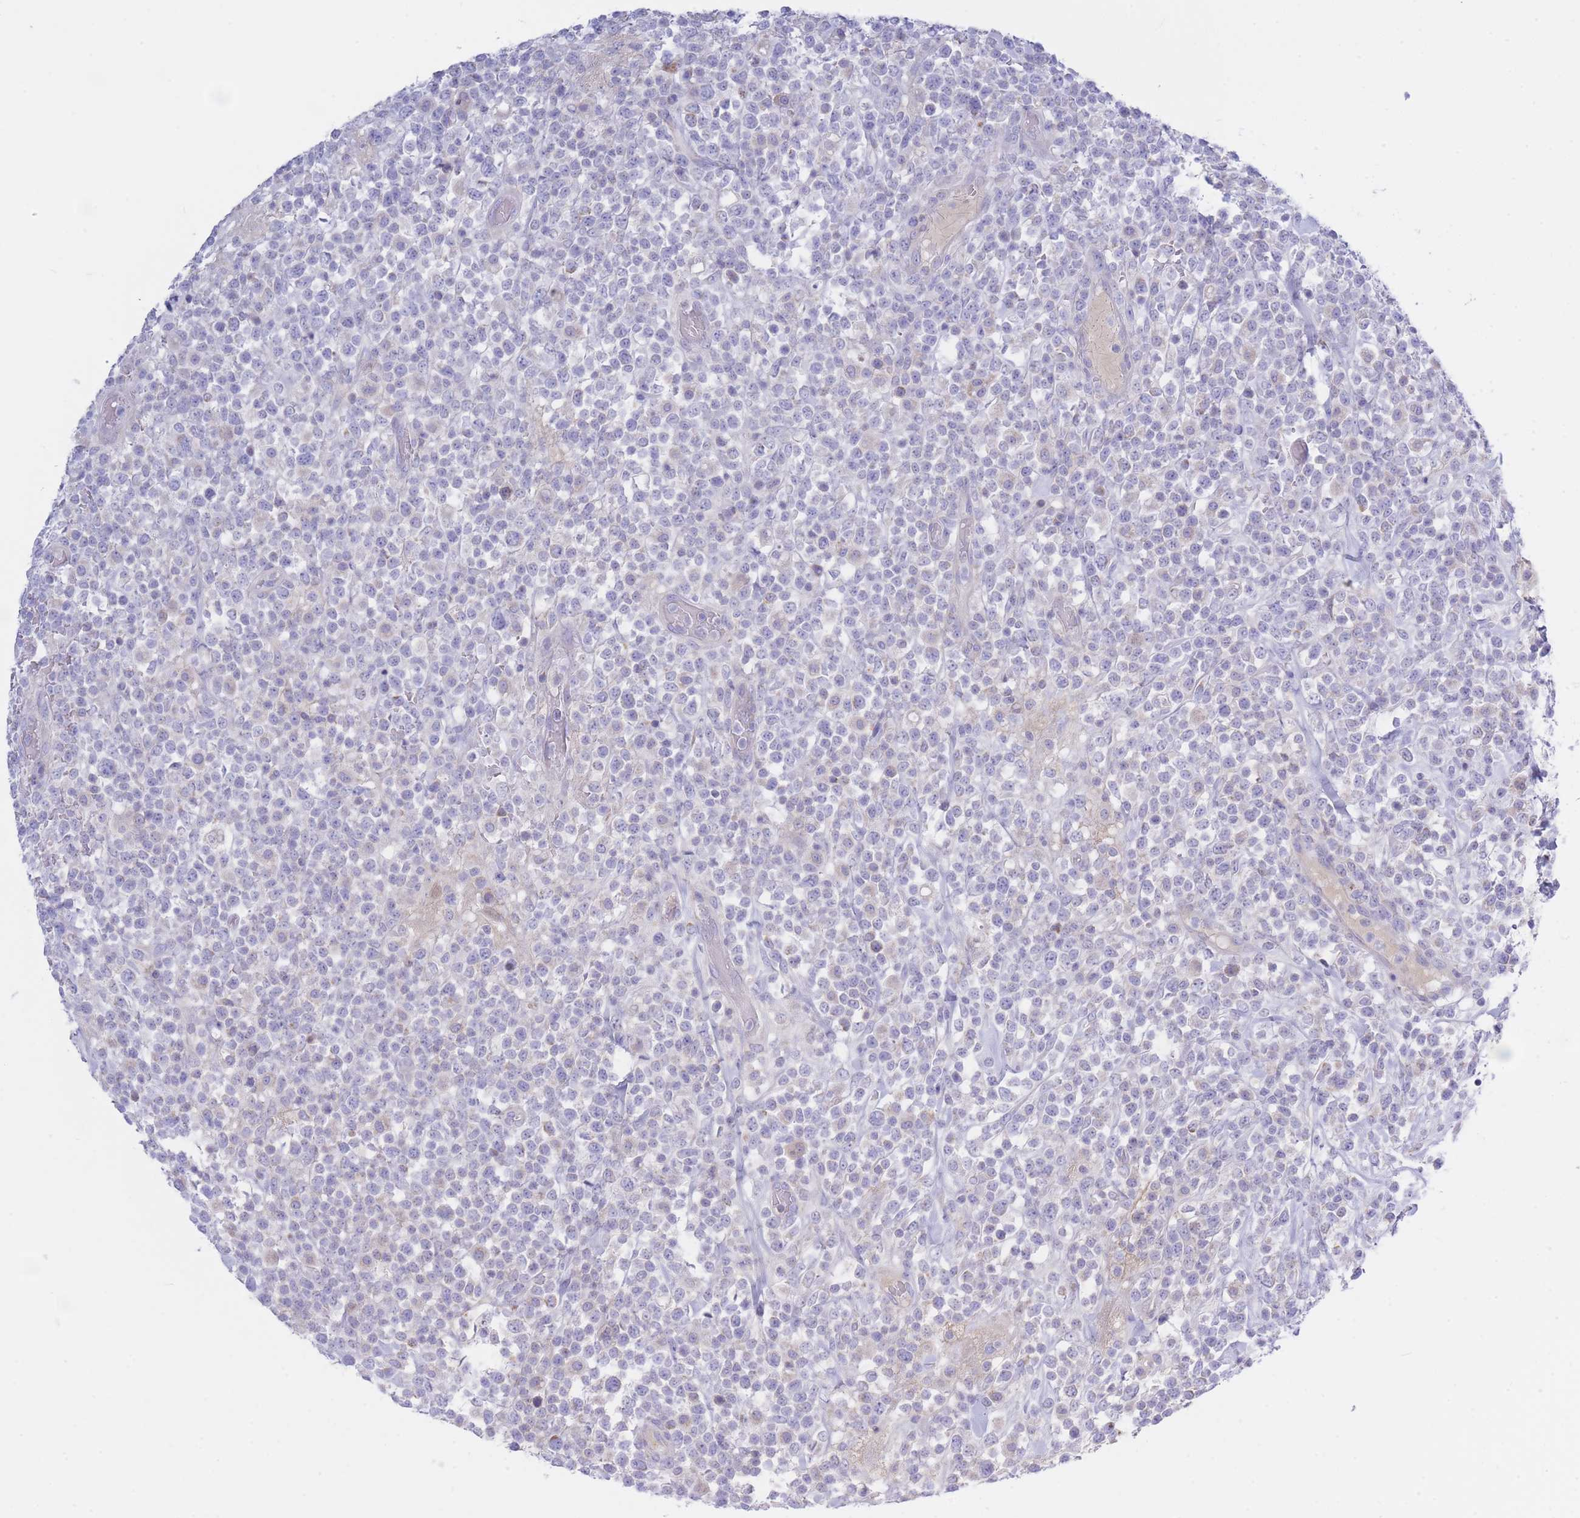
{"staining": {"intensity": "negative", "quantity": "none", "location": "none"}, "tissue": "lymphoma", "cell_type": "Tumor cells", "image_type": "cancer", "snomed": [{"axis": "morphology", "description": "Malignant lymphoma, non-Hodgkin's type, High grade"}, {"axis": "topography", "description": "Colon"}], "caption": "Immunohistochemistry micrograph of lymphoma stained for a protein (brown), which demonstrates no expression in tumor cells.", "gene": "NANP", "patient": {"sex": "female", "age": 53}}